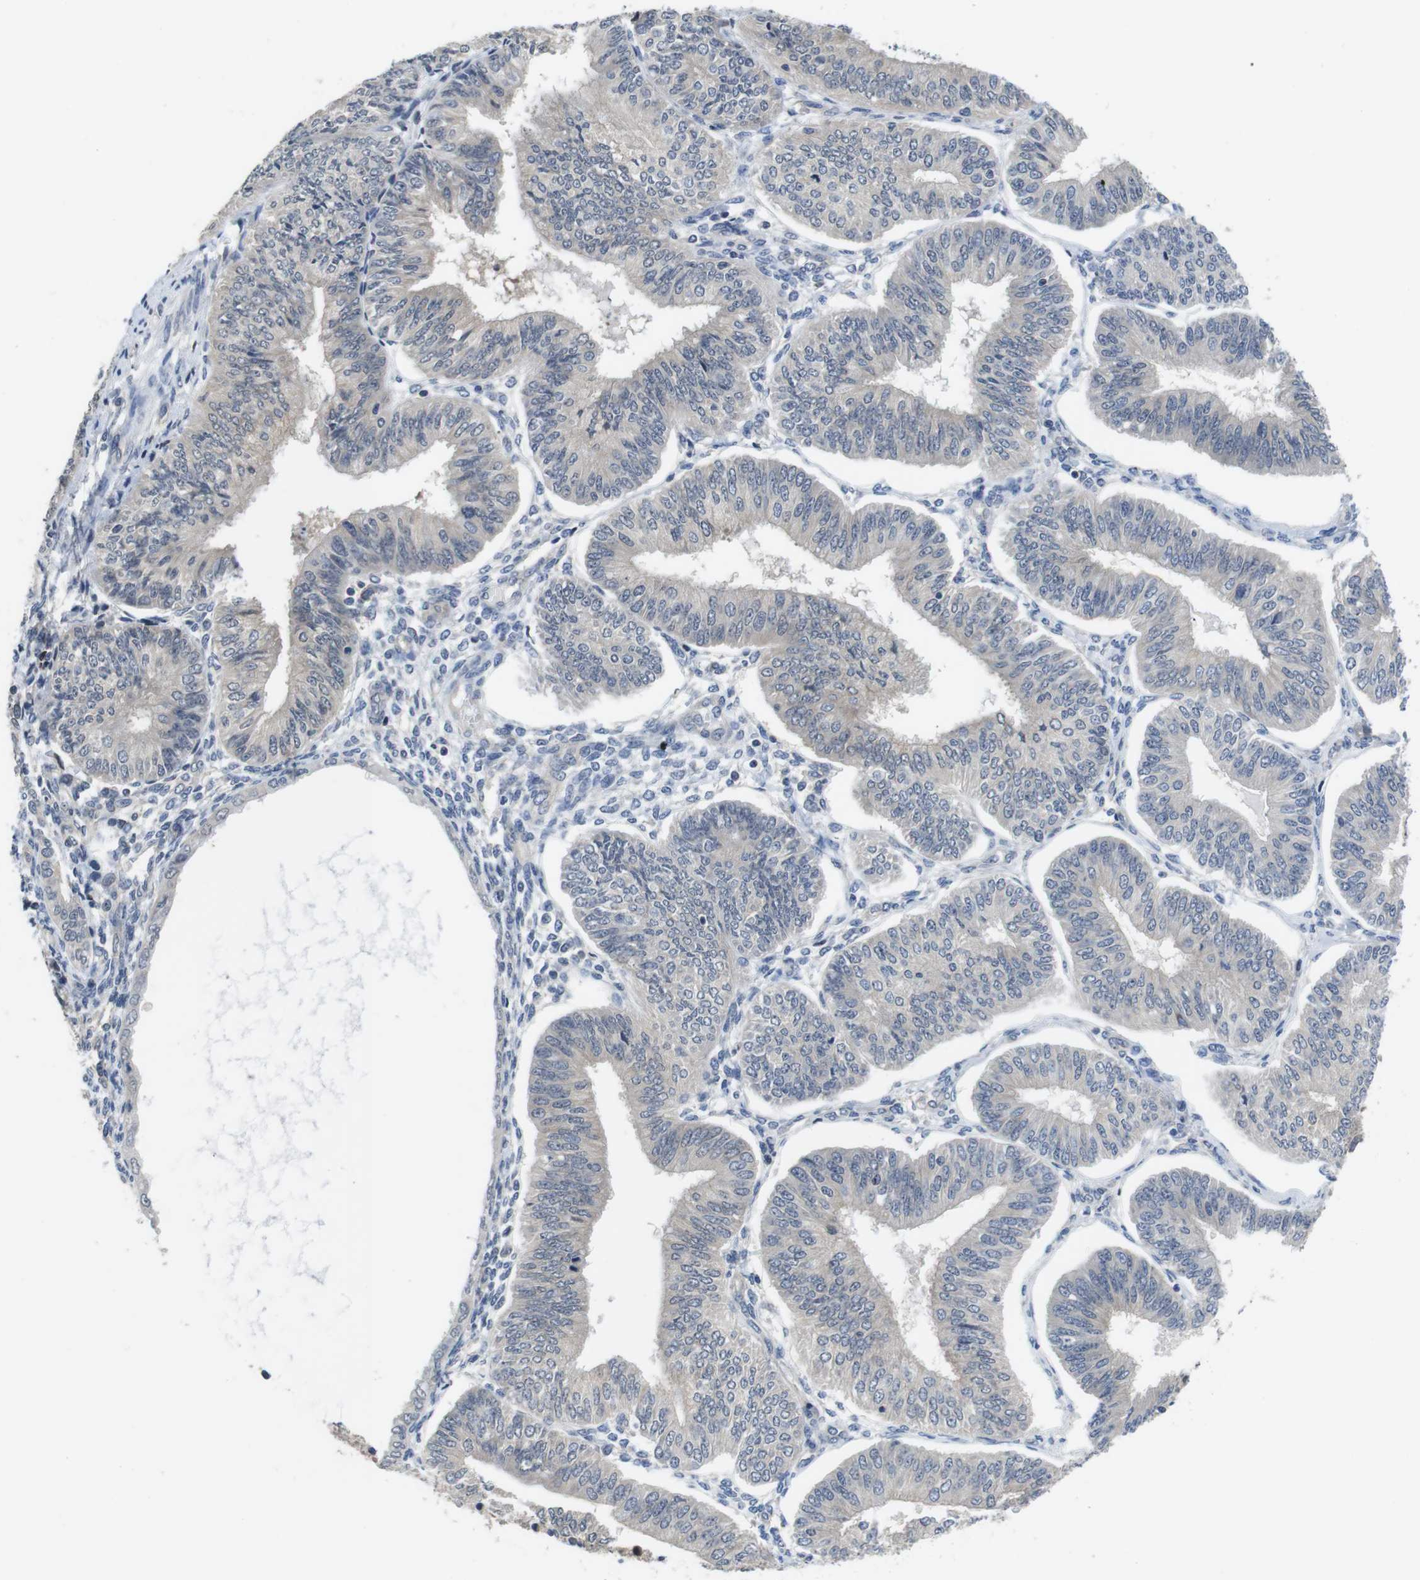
{"staining": {"intensity": "negative", "quantity": "none", "location": "none"}, "tissue": "endometrial cancer", "cell_type": "Tumor cells", "image_type": "cancer", "snomed": [{"axis": "morphology", "description": "Adenocarcinoma, NOS"}, {"axis": "topography", "description": "Endometrium"}], "caption": "Photomicrograph shows no significant protein expression in tumor cells of endometrial cancer (adenocarcinoma). Brightfield microscopy of immunohistochemistry stained with DAB (3,3'-diaminobenzidine) (brown) and hematoxylin (blue), captured at high magnification.", "gene": "FADD", "patient": {"sex": "female", "age": 58}}